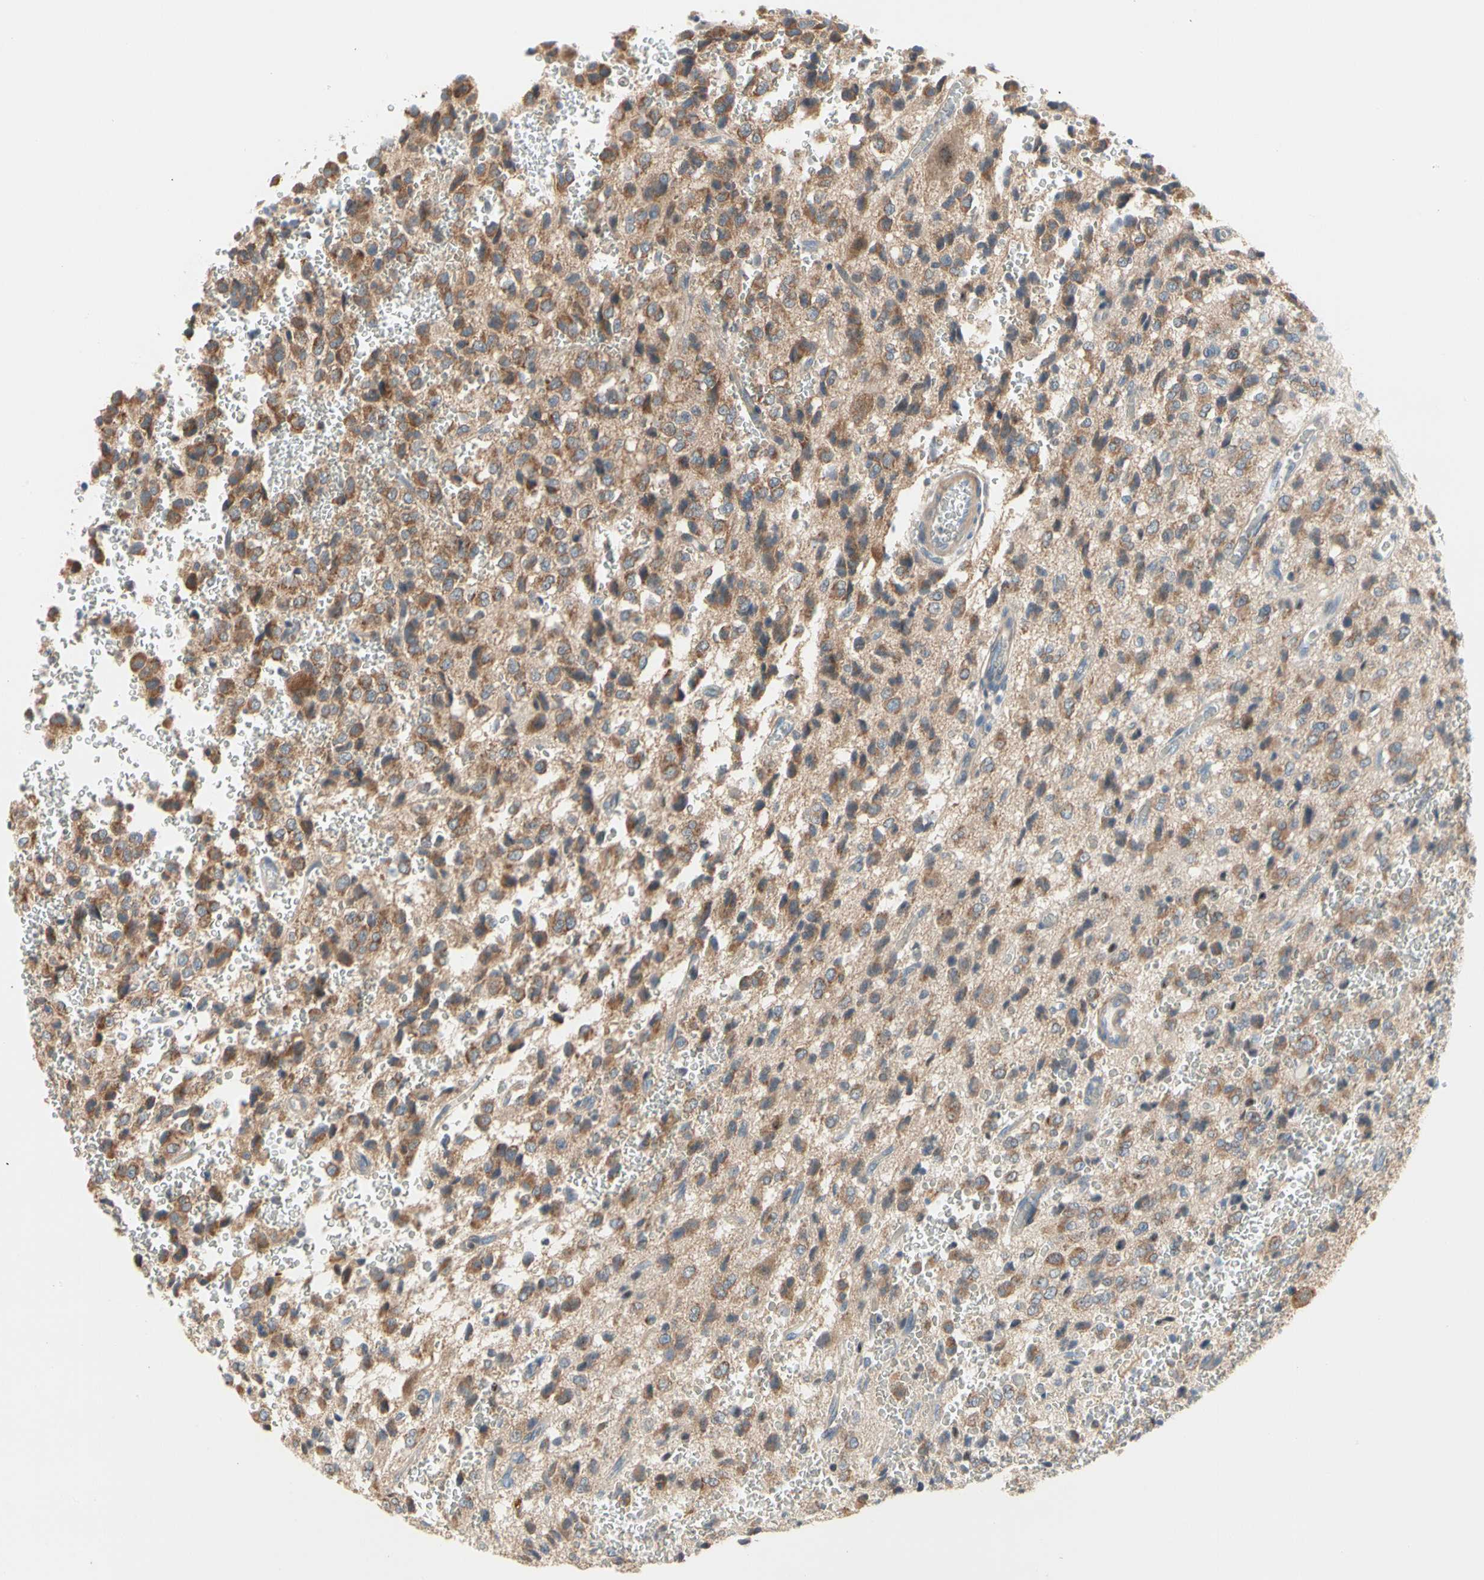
{"staining": {"intensity": "moderate", "quantity": ">75%", "location": "cytoplasmic/membranous"}, "tissue": "glioma", "cell_type": "Tumor cells", "image_type": "cancer", "snomed": [{"axis": "morphology", "description": "Glioma, malignant, High grade"}, {"axis": "topography", "description": "pancreas cauda"}], "caption": "Malignant glioma (high-grade) was stained to show a protein in brown. There is medium levels of moderate cytoplasmic/membranous positivity in approximately >75% of tumor cells. (DAB IHC with brightfield microscopy, high magnification).", "gene": "MARK1", "patient": {"sex": "male", "age": 60}}